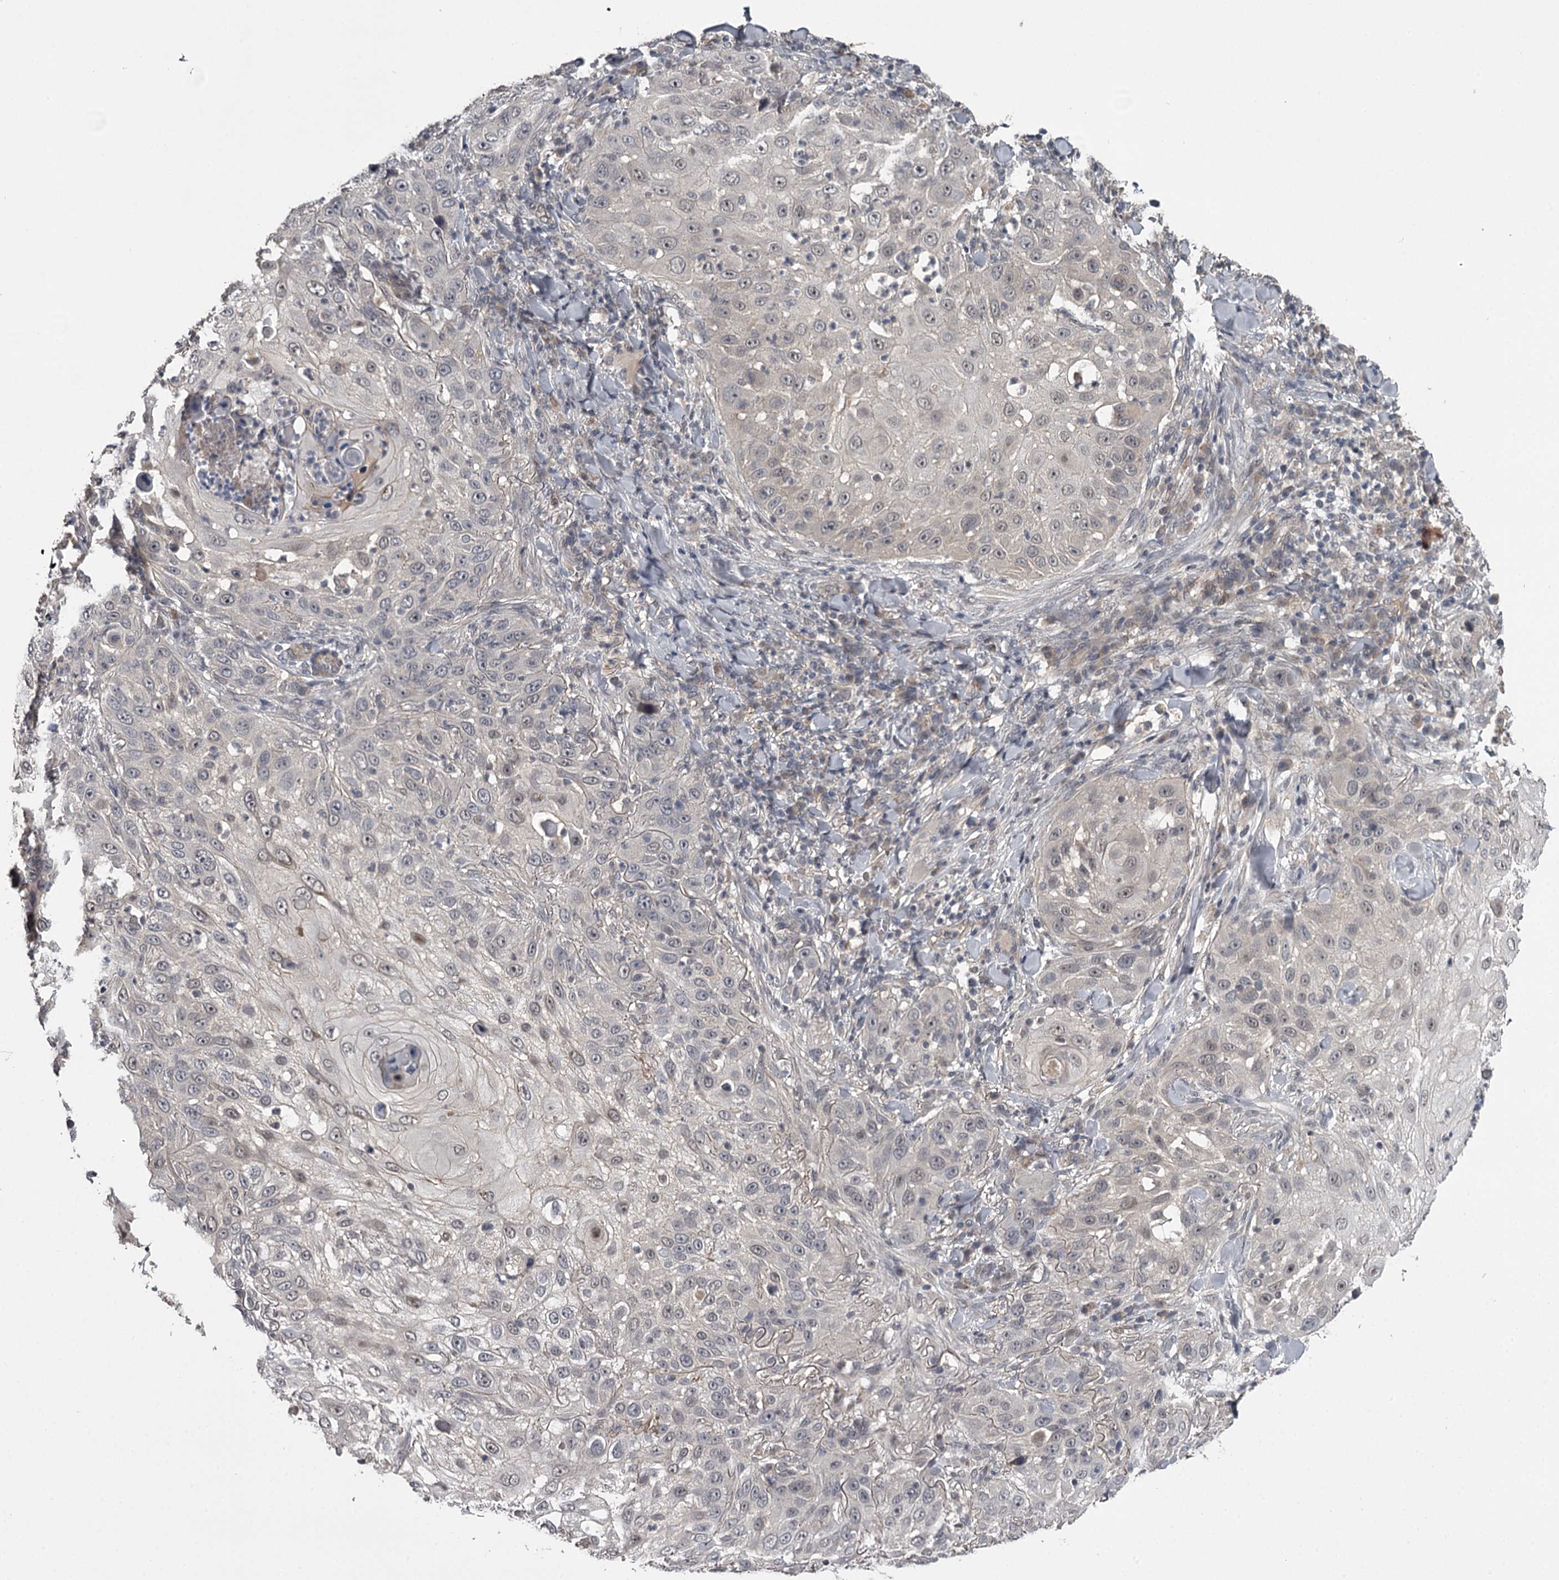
{"staining": {"intensity": "negative", "quantity": "none", "location": "none"}, "tissue": "skin cancer", "cell_type": "Tumor cells", "image_type": "cancer", "snomed": [{"axis": "morphology", "description": "Squamous cell carcinoma, NOS"}, {"axis": "topography", "description": "Skin"}], "caption": "Tumor cells show no significant expression in skin cancer.", "gene": "CWF19L2", "patient": {"sex": "female", "age": 44}}